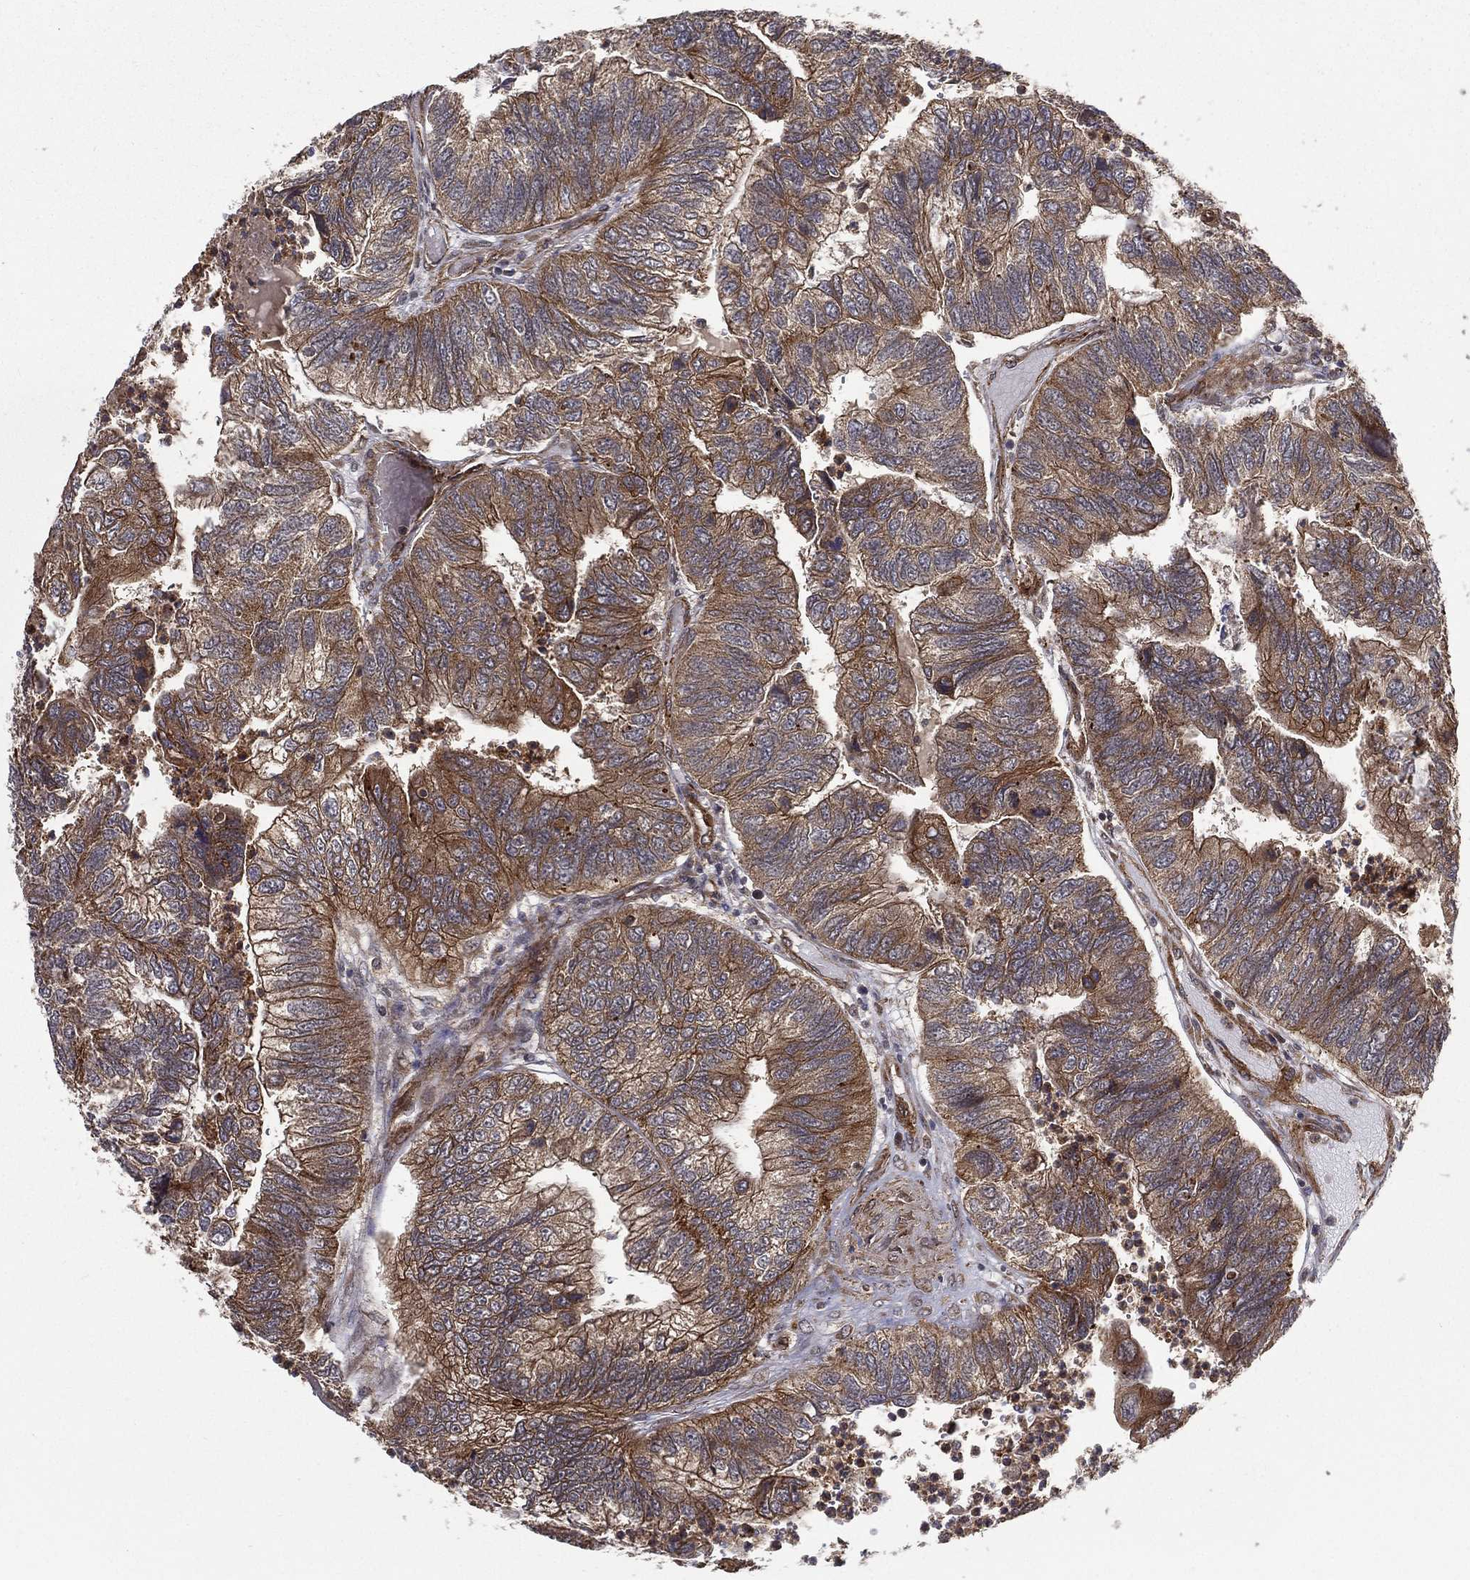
{"staining": {"intensity": "strong", "quantity": "25%-75%", "location": "cytoplasmic/membranous"}, "tissue": "colorectal cancer", "cell_type": "Tumor cells", "image_type": "cancer", "snomed": [{"axis": "morphology", "description": "Adenocarcinoma, NOS"}, {"axis": "topography", "description": "Colon"}], "caption": "Tumor cells reveal high levels of strong cytoplasmic/membranous staining in approximately 25%-75% of cells in adenocarcinoma (colorectal).", "gene": "UACA", "patient": {"sex": "female", "age": 67}}